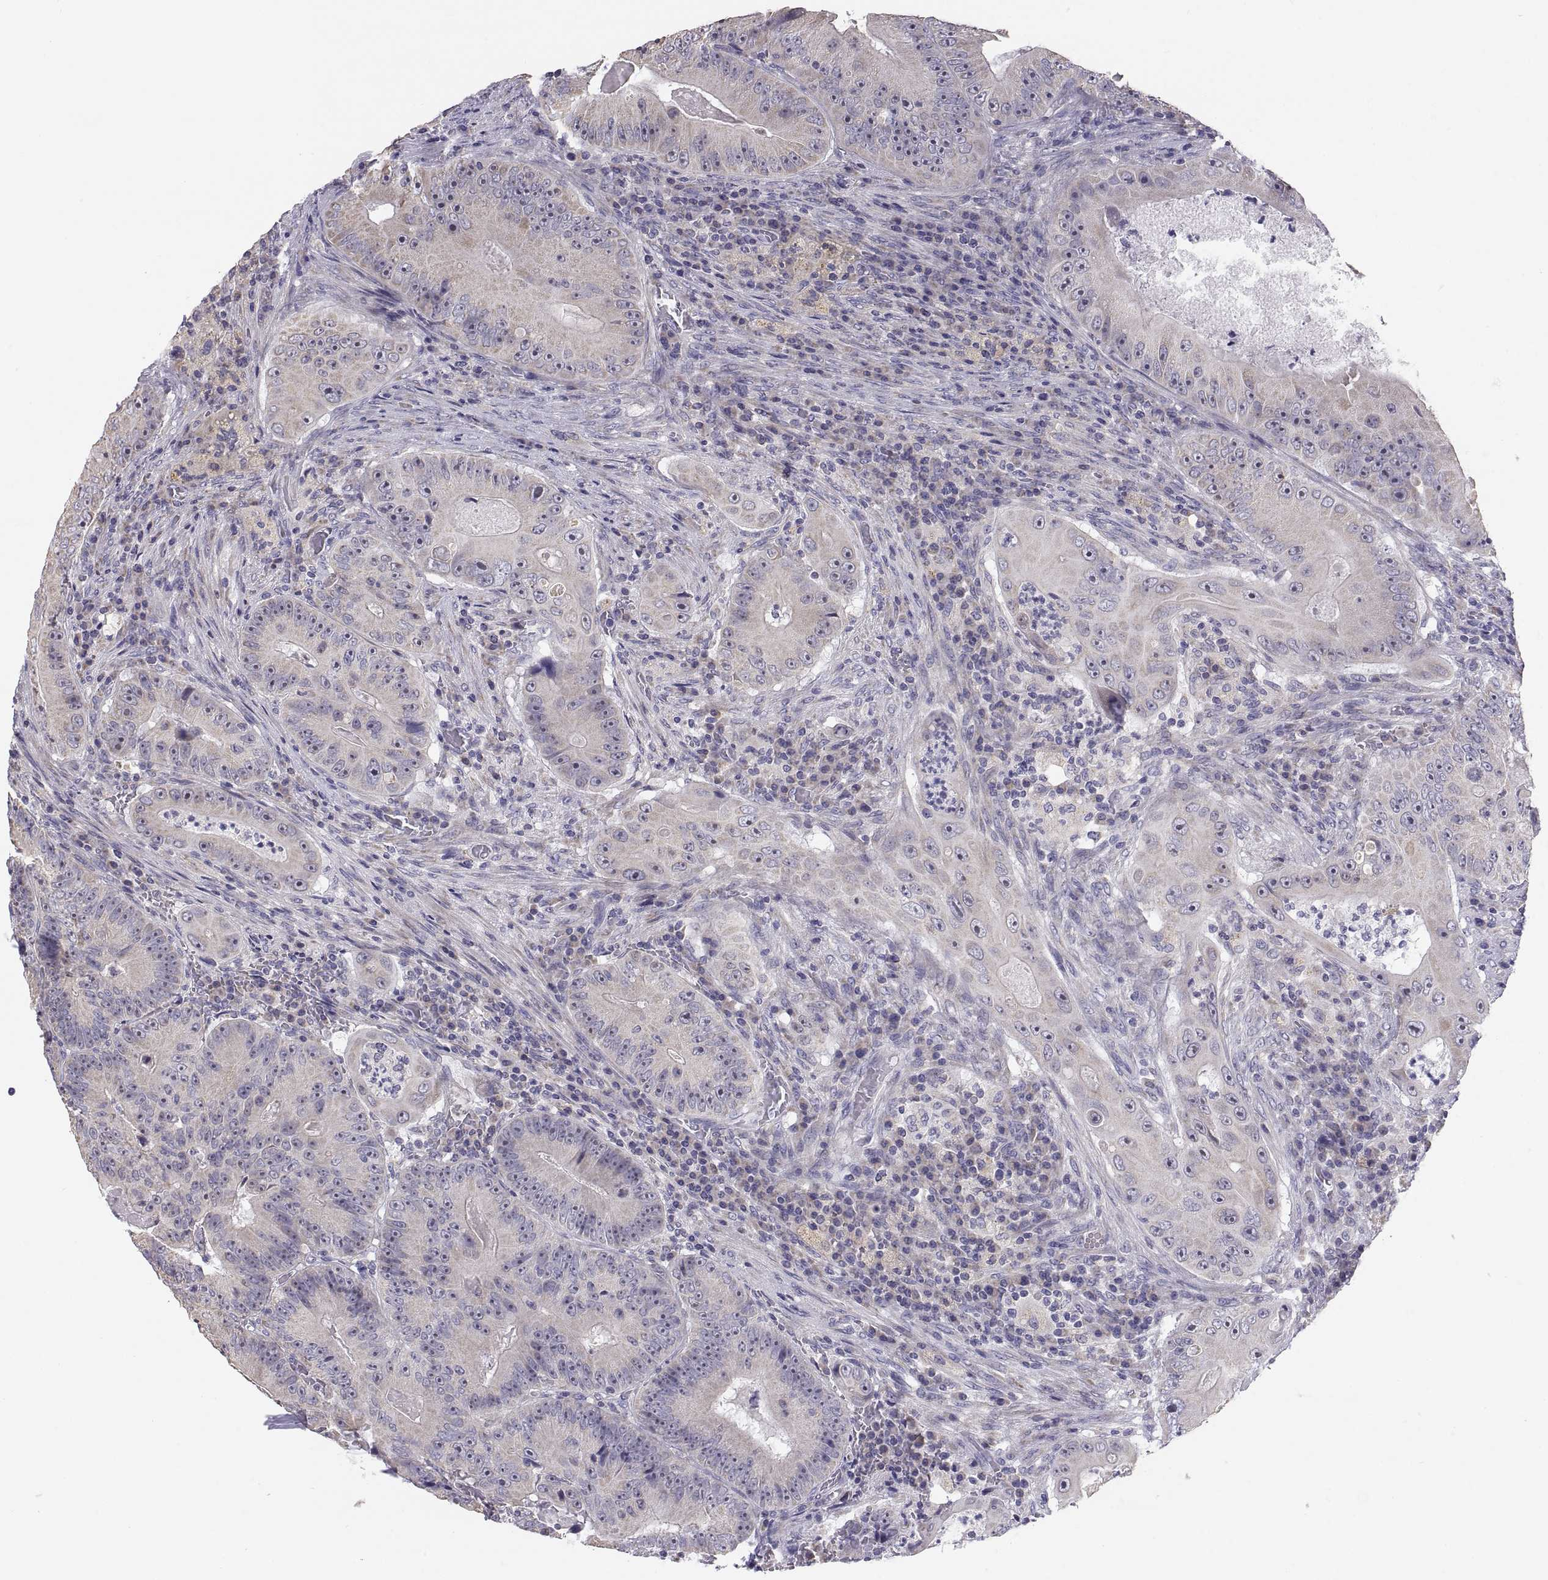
{"staining": {"intensity": "negative", "quantity": "none", "location": "none"}, "tissue": "colorectal cancer", "cell_type": "Tumor cells", "image_type": "cancer", "snomed": [{"axis": "morphology", "description": "Adenocarcinoma, NOS"}, {"axis": "topography", "description": "Colon"}], "caption": "High magnification brightfield microscopy of adenocarcinoma (colorectal) stained with DAB (3,3'-diaminobenzidine) (brown) and counterstained with hematoxylin (blue): tumor cells show no significant positivity.", "gene": "TNNC1", "patient": {"sex": "female", "age": 86}}